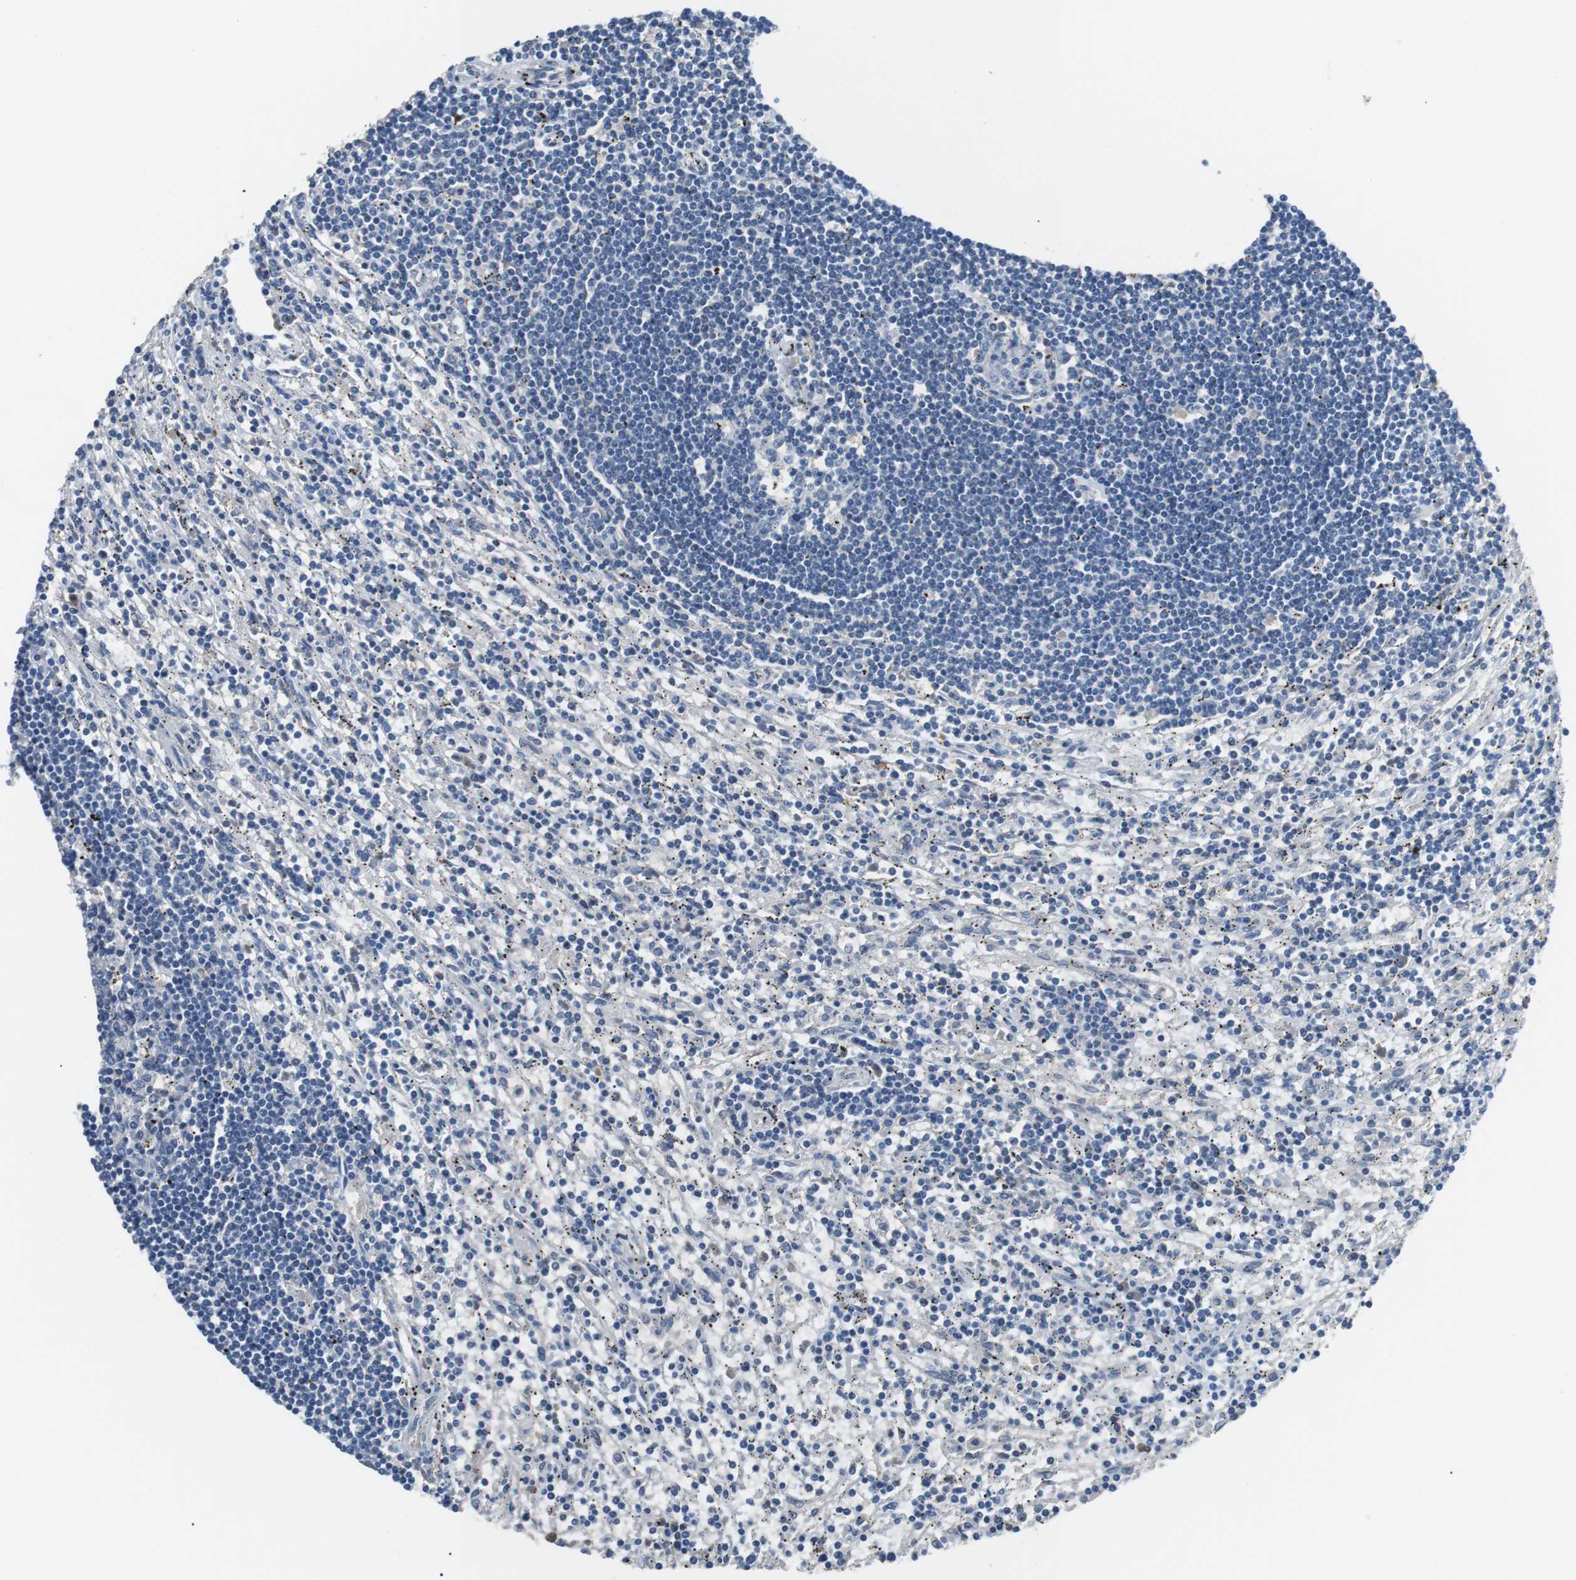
{"staining": {"intensity": "negative", "quantity": "none", "location": "none"}, "tissue": "lymphoma", "cell_type": "Tumor cells", "image_type": "cancer", "snomed": [{"axis": "morphology", "description": "Malignant lymphoma, non-Hodgkin's type, Low grade"}, {"axis": "topography", "description": "Spleen"}], "caption": "This is an immunohistochemistry (IHC) histopathology image of human malignant lymphoma, non-Hodgkin's type (low-grade). There is no expression in tumor cells.", "gene": "UNC5CL", "patient": {"sex": "male", "age": 76}}